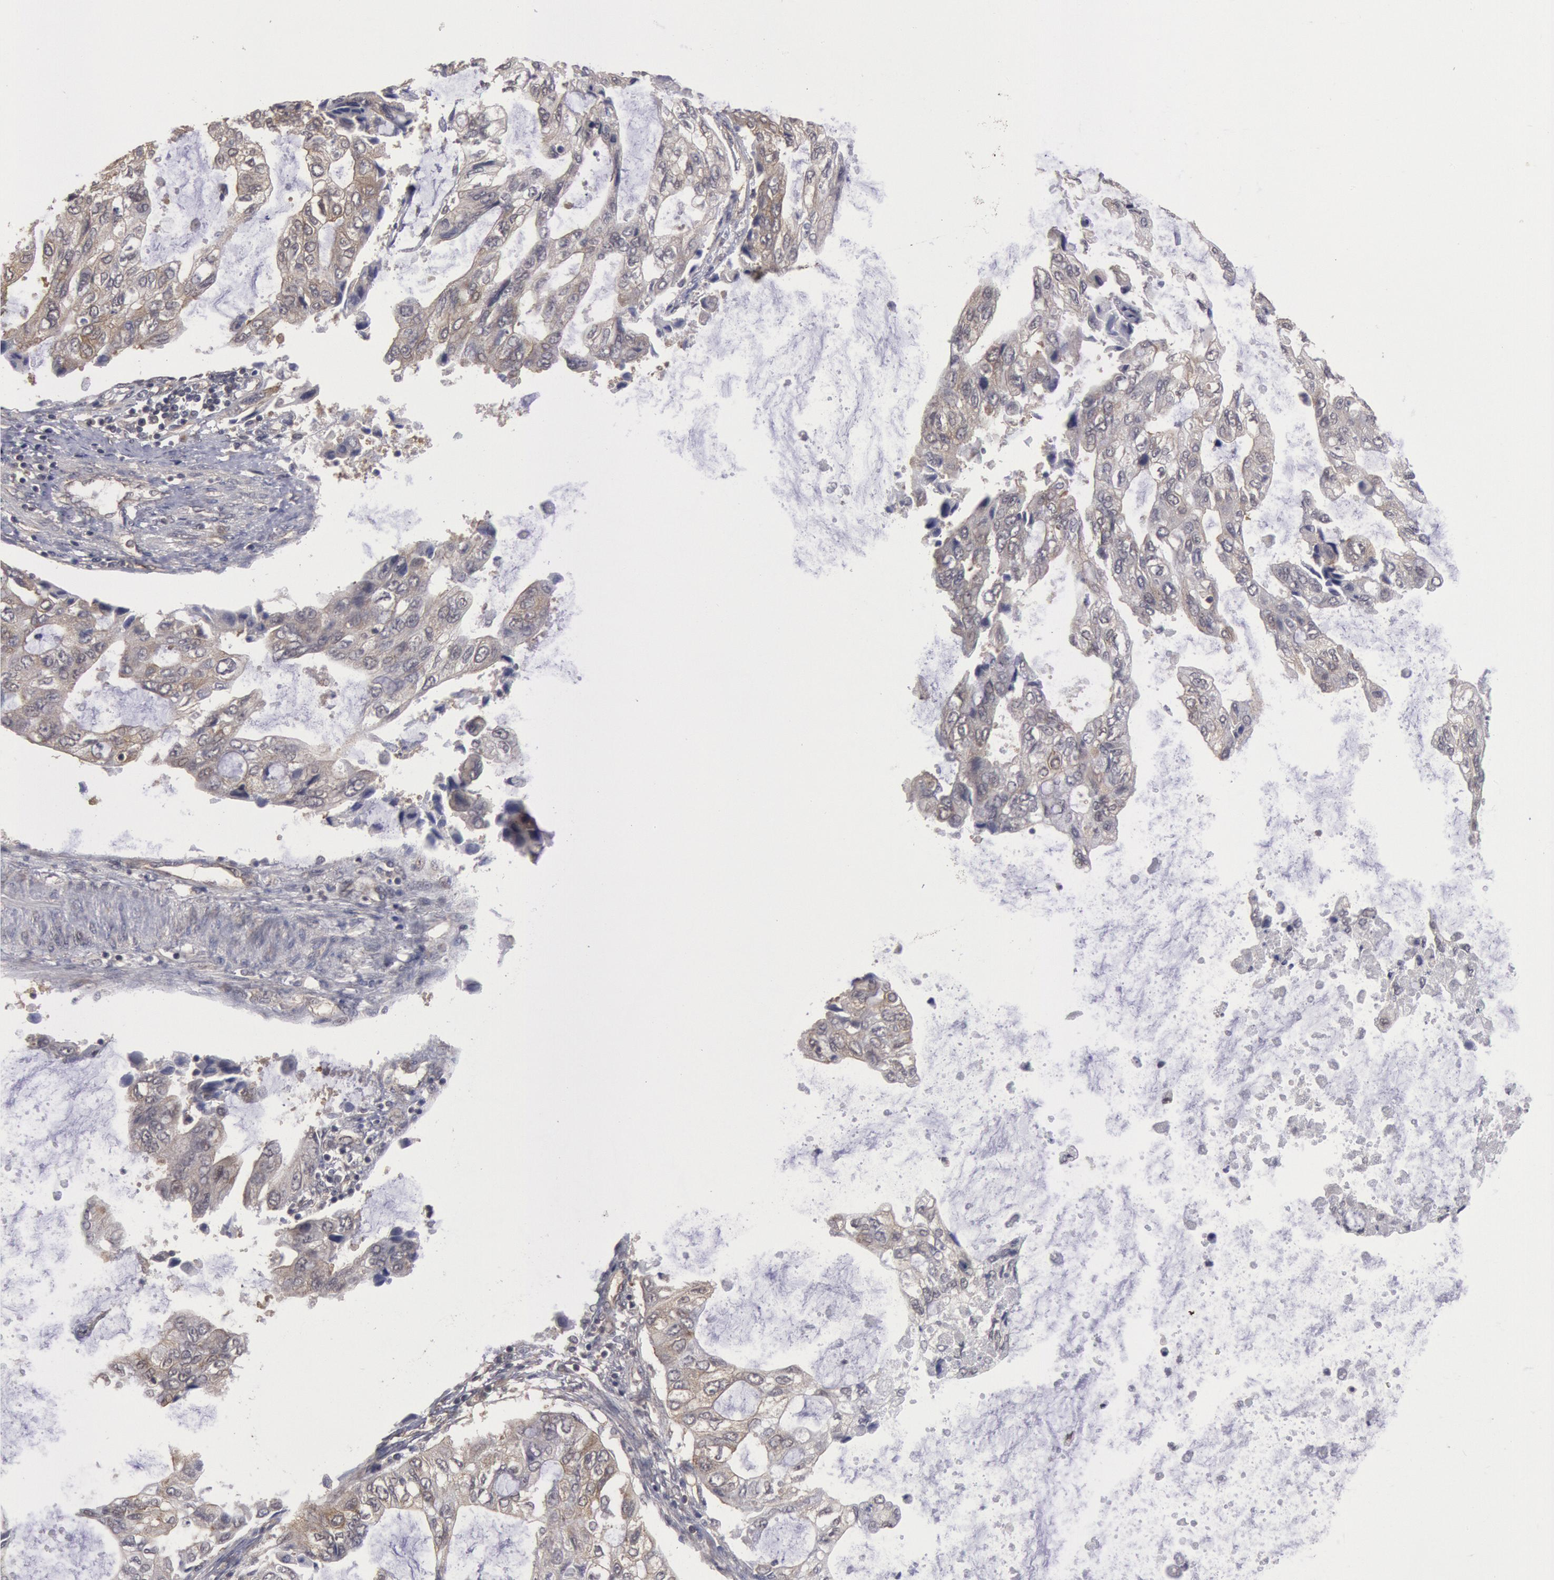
{"staining": {"intensity": "weak", "quantity": ">75%", "location": "cytoplasmic/membranous"}, "tissue": "stomach cancer", "cell_type": "Tumor cells", "image_type": "cancer", "snomed": [{"axis": "morphology", "description": "Adenocarcinoma, NOS"}, {"axis": "topography", "description": "Stomach, upper"}], "caption": "Protein expression analysis of human stomach cancer reveals weak cytoplasmic/membranous staining in approximately >75% of tumor cells.", "gene": "USP14", "patient": {"sex": "female", "age": 52}}